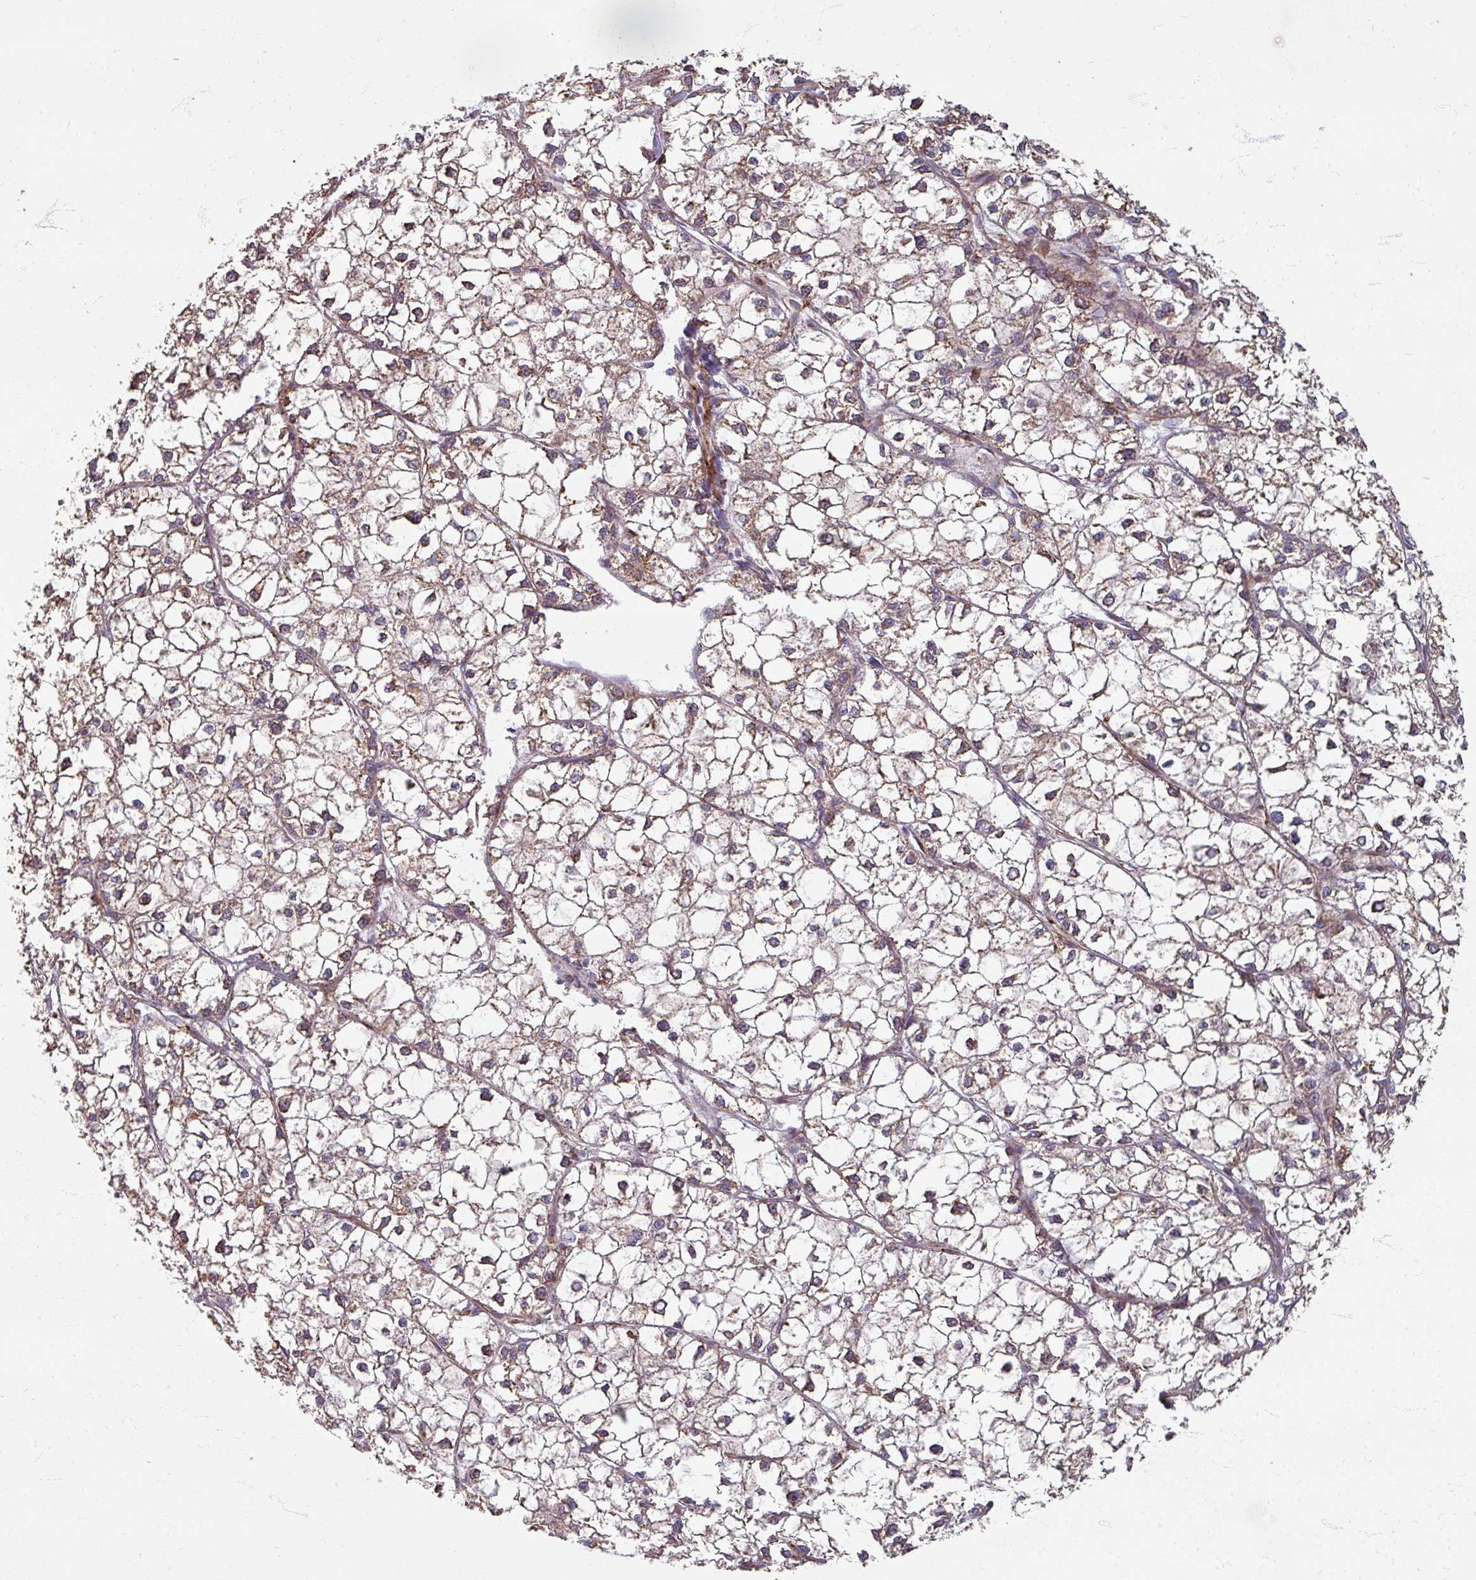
{"staining": {"intensity": "moderate", "quantity": "25%-75%", "location": "cytoplasmic/membranous"}, "tissue": "liver cancer", "cell_type": "Tumor cells", "image_type": "cancer", "snomed": [{"axis": "morphology", "description": "Carcinoma, Hepatocellular, NOS"}, {"axis": "topography", "description": "Liver"}], "caption": "High-magnification brightfield microscopy of liver cancer (hepatocellular carcinoma) stained with DAB (3,3'-diaminobenzidine) (brown) and counterstained with hematoxylin (blue). tumor cells exhibit moderate cytoplasmic/membranous positivity is identified in about25%-75% of cells.", "gene": "GABARAPL1", "patient": {"sex": "female", "age": 43}}